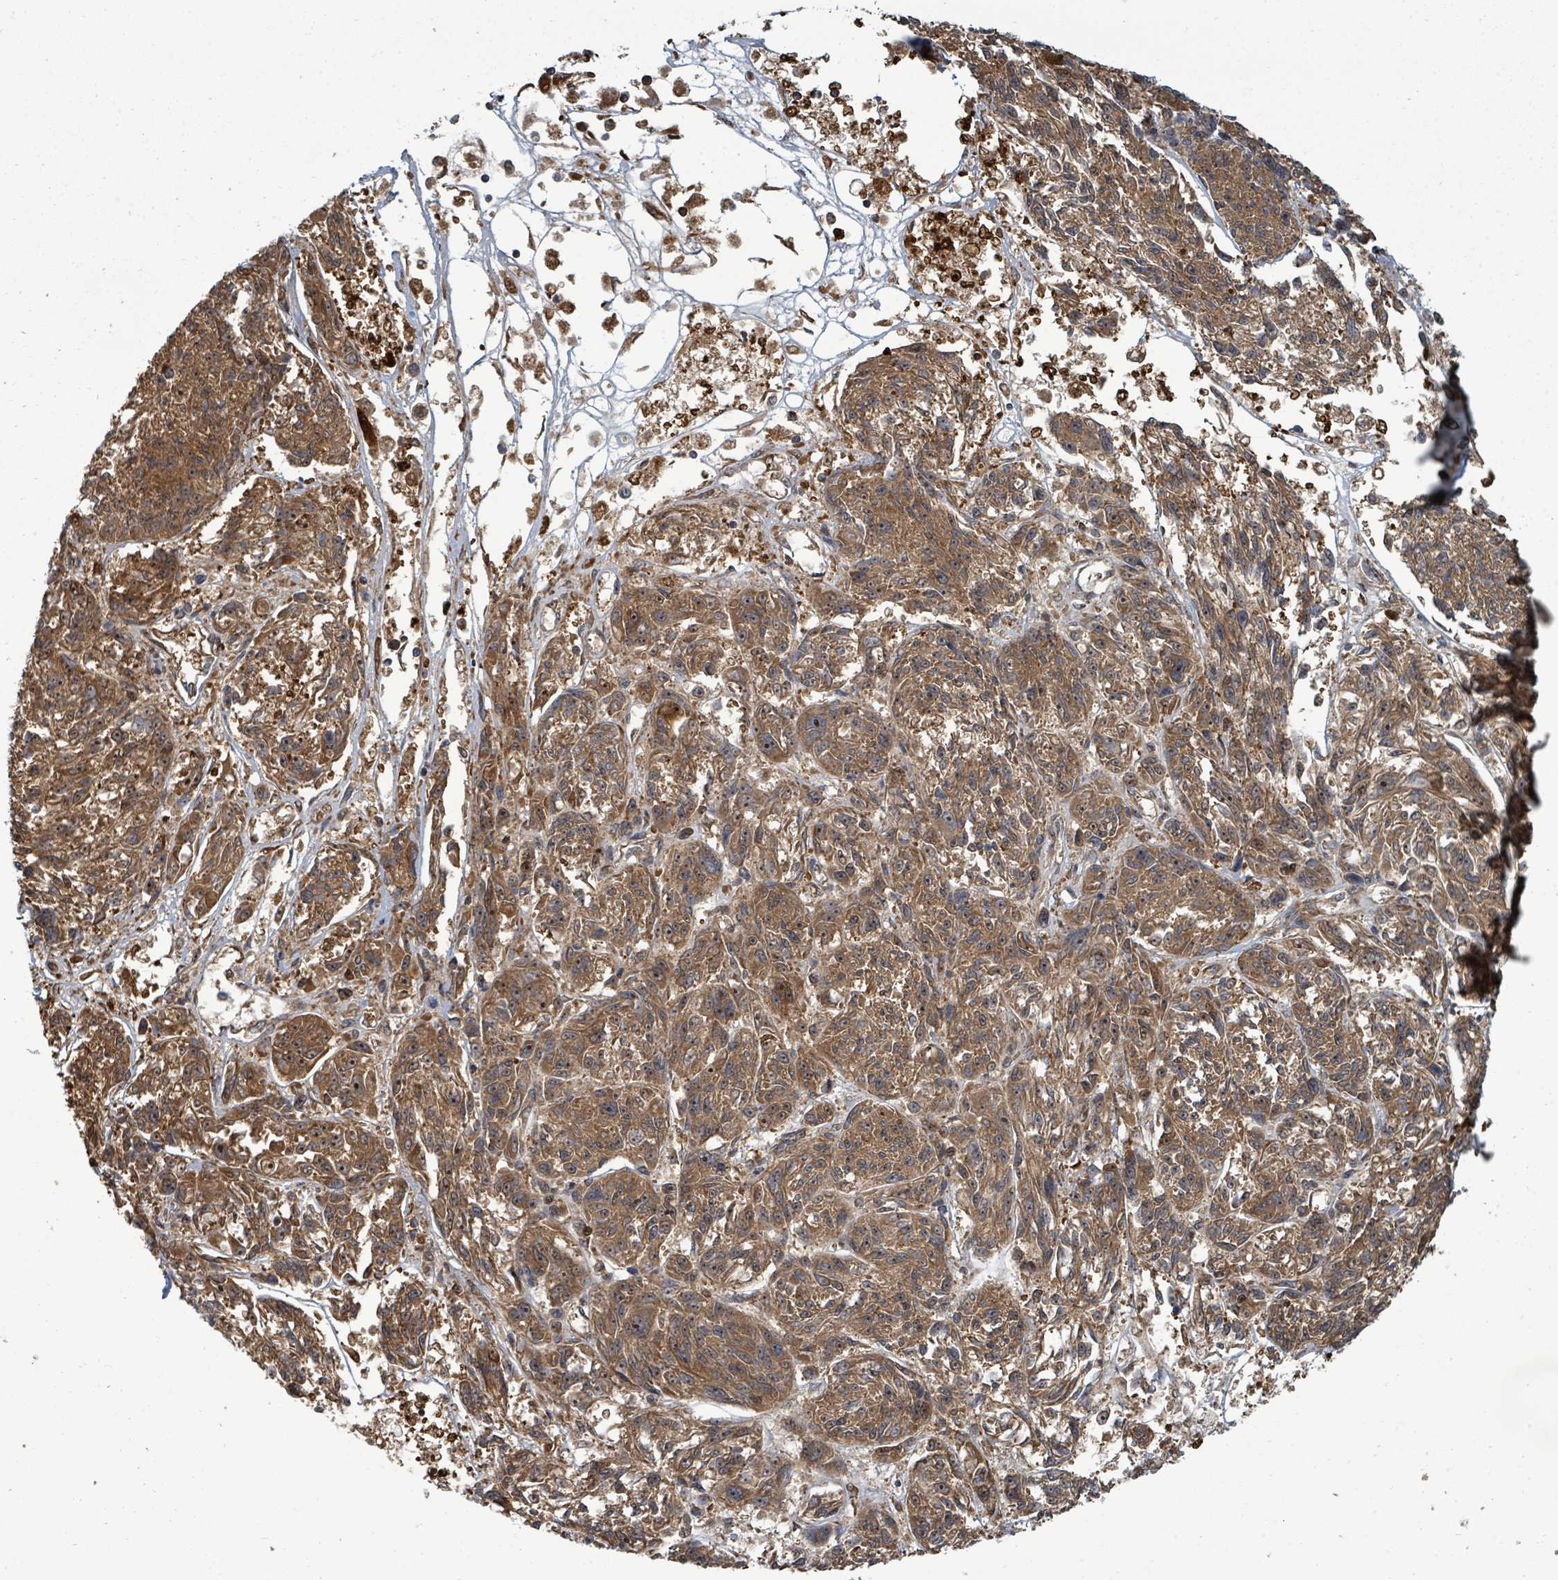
{"staining": {"intensity": "moderate", "quantity": ">75%", "location": "cytoplasmic/membranous,nuclear"}, "tissue": "melanoma", "cell_type": "Tumor cells", "image_type": "cancer", "snomed": [{"axis": "morphology", "description": "Malignant melanoma, NOS"}, {"axis": "topography", "description": "Skin"}], "caption": "High-magnification brightfield microscopy of melanoma stained with DAB (brown) and counterstained with hematoxylin (blue). tumor cells exhibit moderate cytoplasmic/membranous and nuclear expression is appreciated in about>75% of cells. Using DAB (brown) and hematoxylin (blue) stains, captured at high magnification using brightfield microscopy.", "gene": "TRDMT1", "patient": {"sex": "male", "age": 53}}